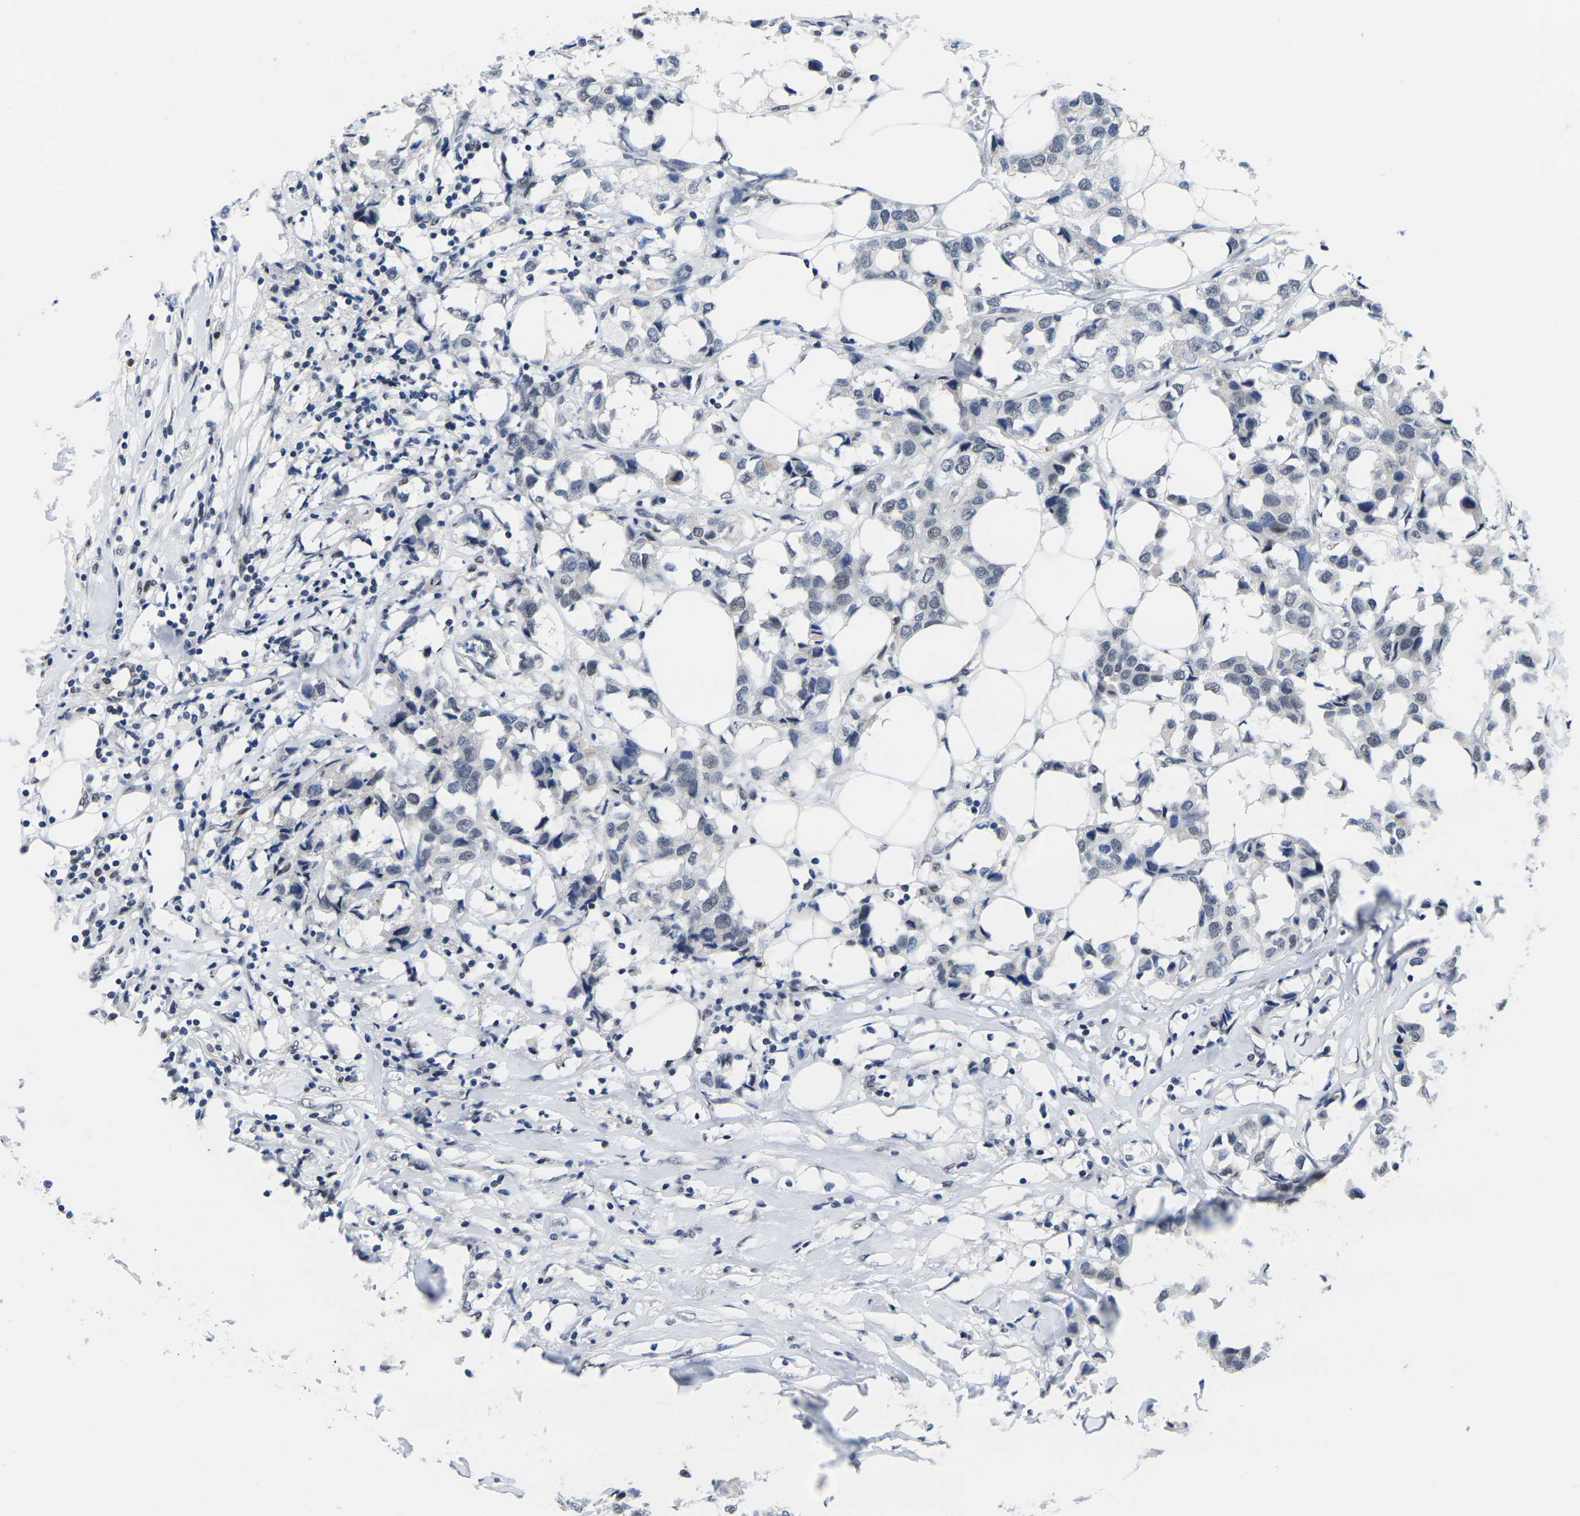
{"staining": {"intensity": "negative", "quantity": "none", "location": "none"}, "tissue": "breast cancer", "cell_type": "Tumor cells", "image_type": "cancer", "snomed": [{"axis": "morphology", "description": "Duct carcinoma"}, {"axis": "topography", "description": "Breast"}], "caption": "Micrograph shows no protein positivity in tumor cells of breast cancer (invasive ductal carcinoma) tissue.", "gene": "RBM7", "patient": {"sex": "female", "age": 80}}